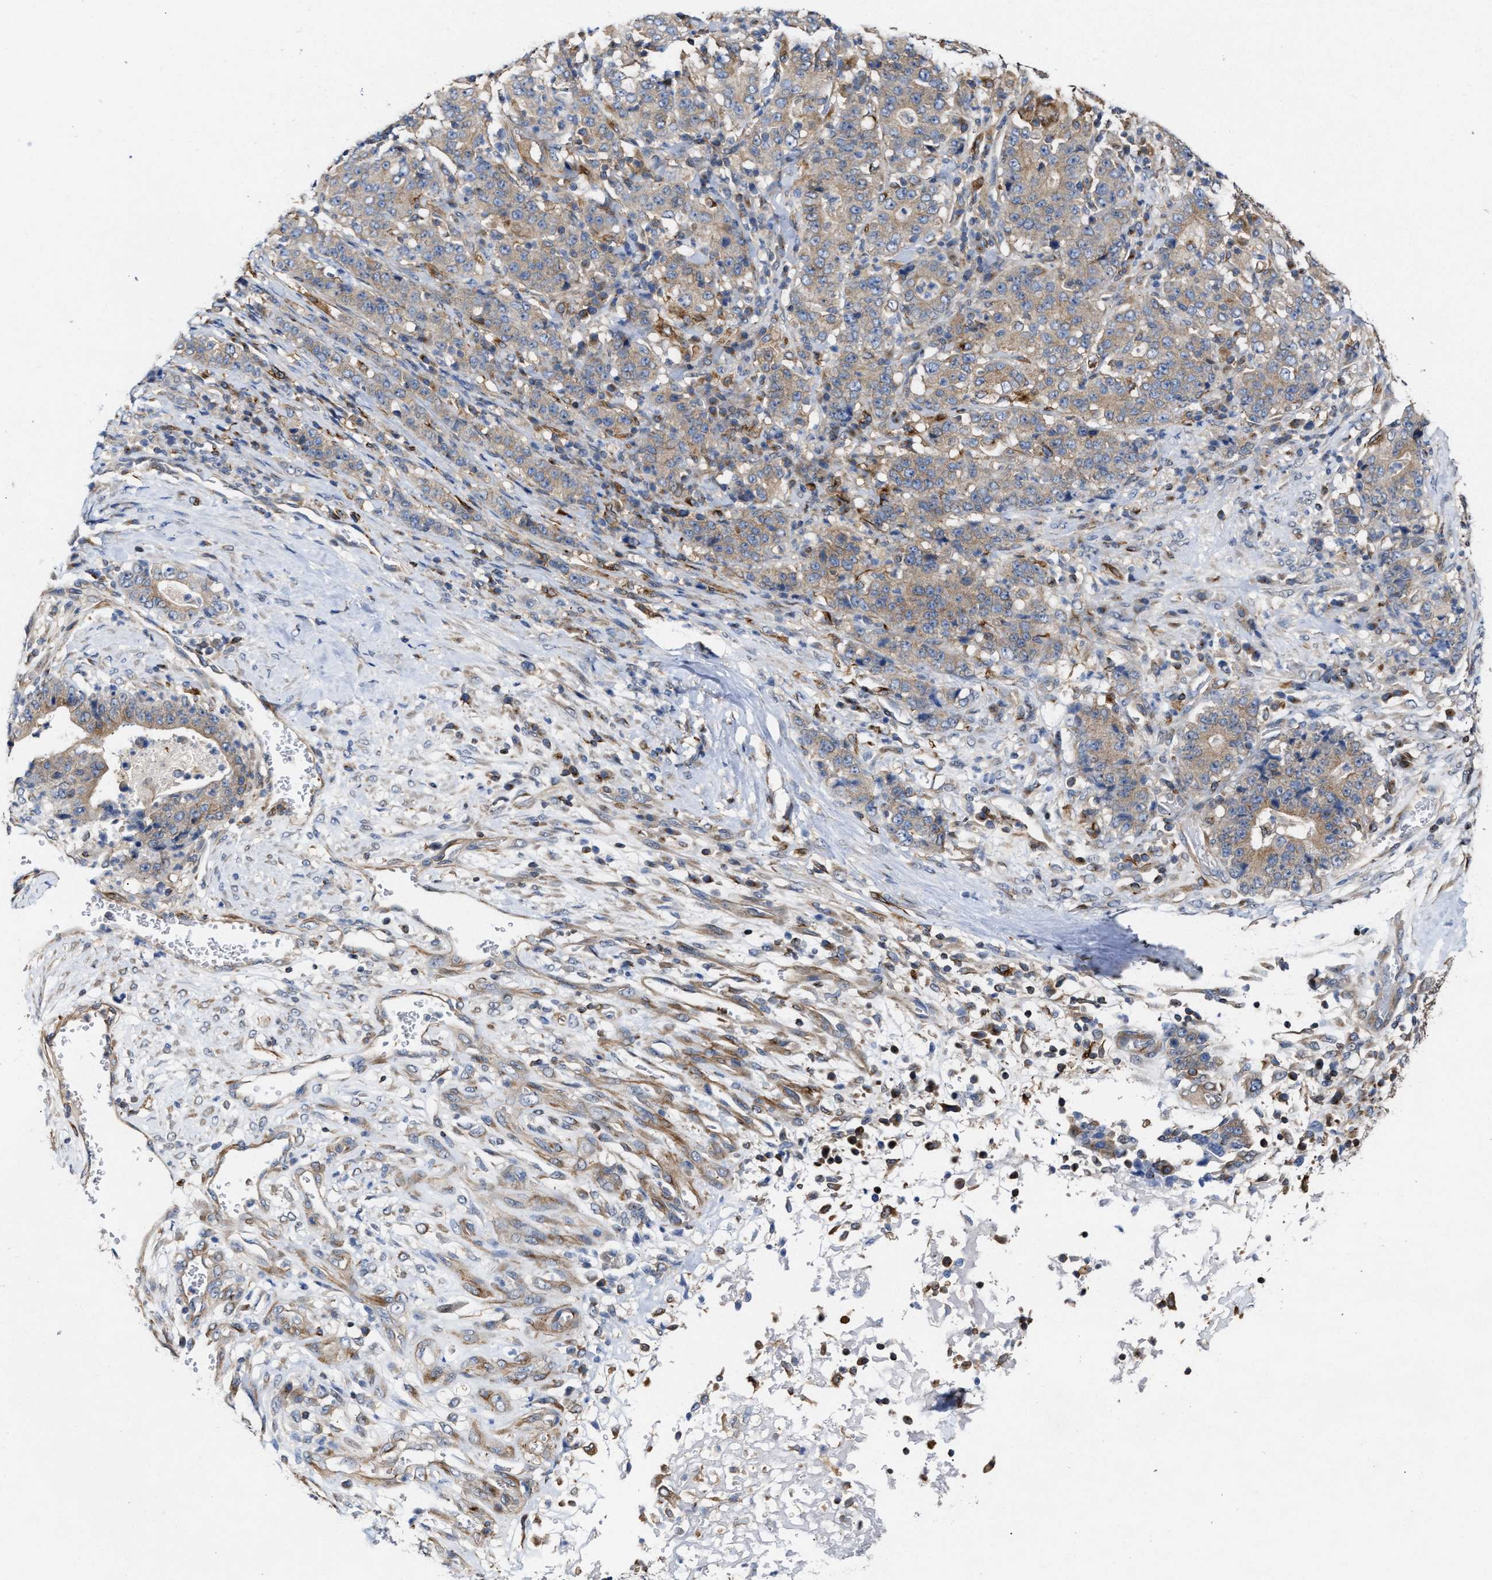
{"staining": {"intensity": "weak", "quantity": "25%-75%", "location": "cytoplasmic/membranous"}, "tissue": "stomach cancer", "cell_type": "Tumor cells", "image_type": "cancer", "snomed": [{"axis": "morphology", "description": "Normal tissue, NOS"}, {"axis": "morphology", "description": "Adenocarcinoma, NOS"}, {"axis": "topography", "description": "Stomach, upper"}, {"axis": "topography", "description": "Stomach"}], "caption": "Immunohistochemical staining of stomach cancer (adenocarcinoma) exhibits low levels of weak cytoplasmic/membranous expression in approximately 25%-75% of tumor cells.", "gene": "BBLN", "patient": {"sex": "male", "age": 59}}